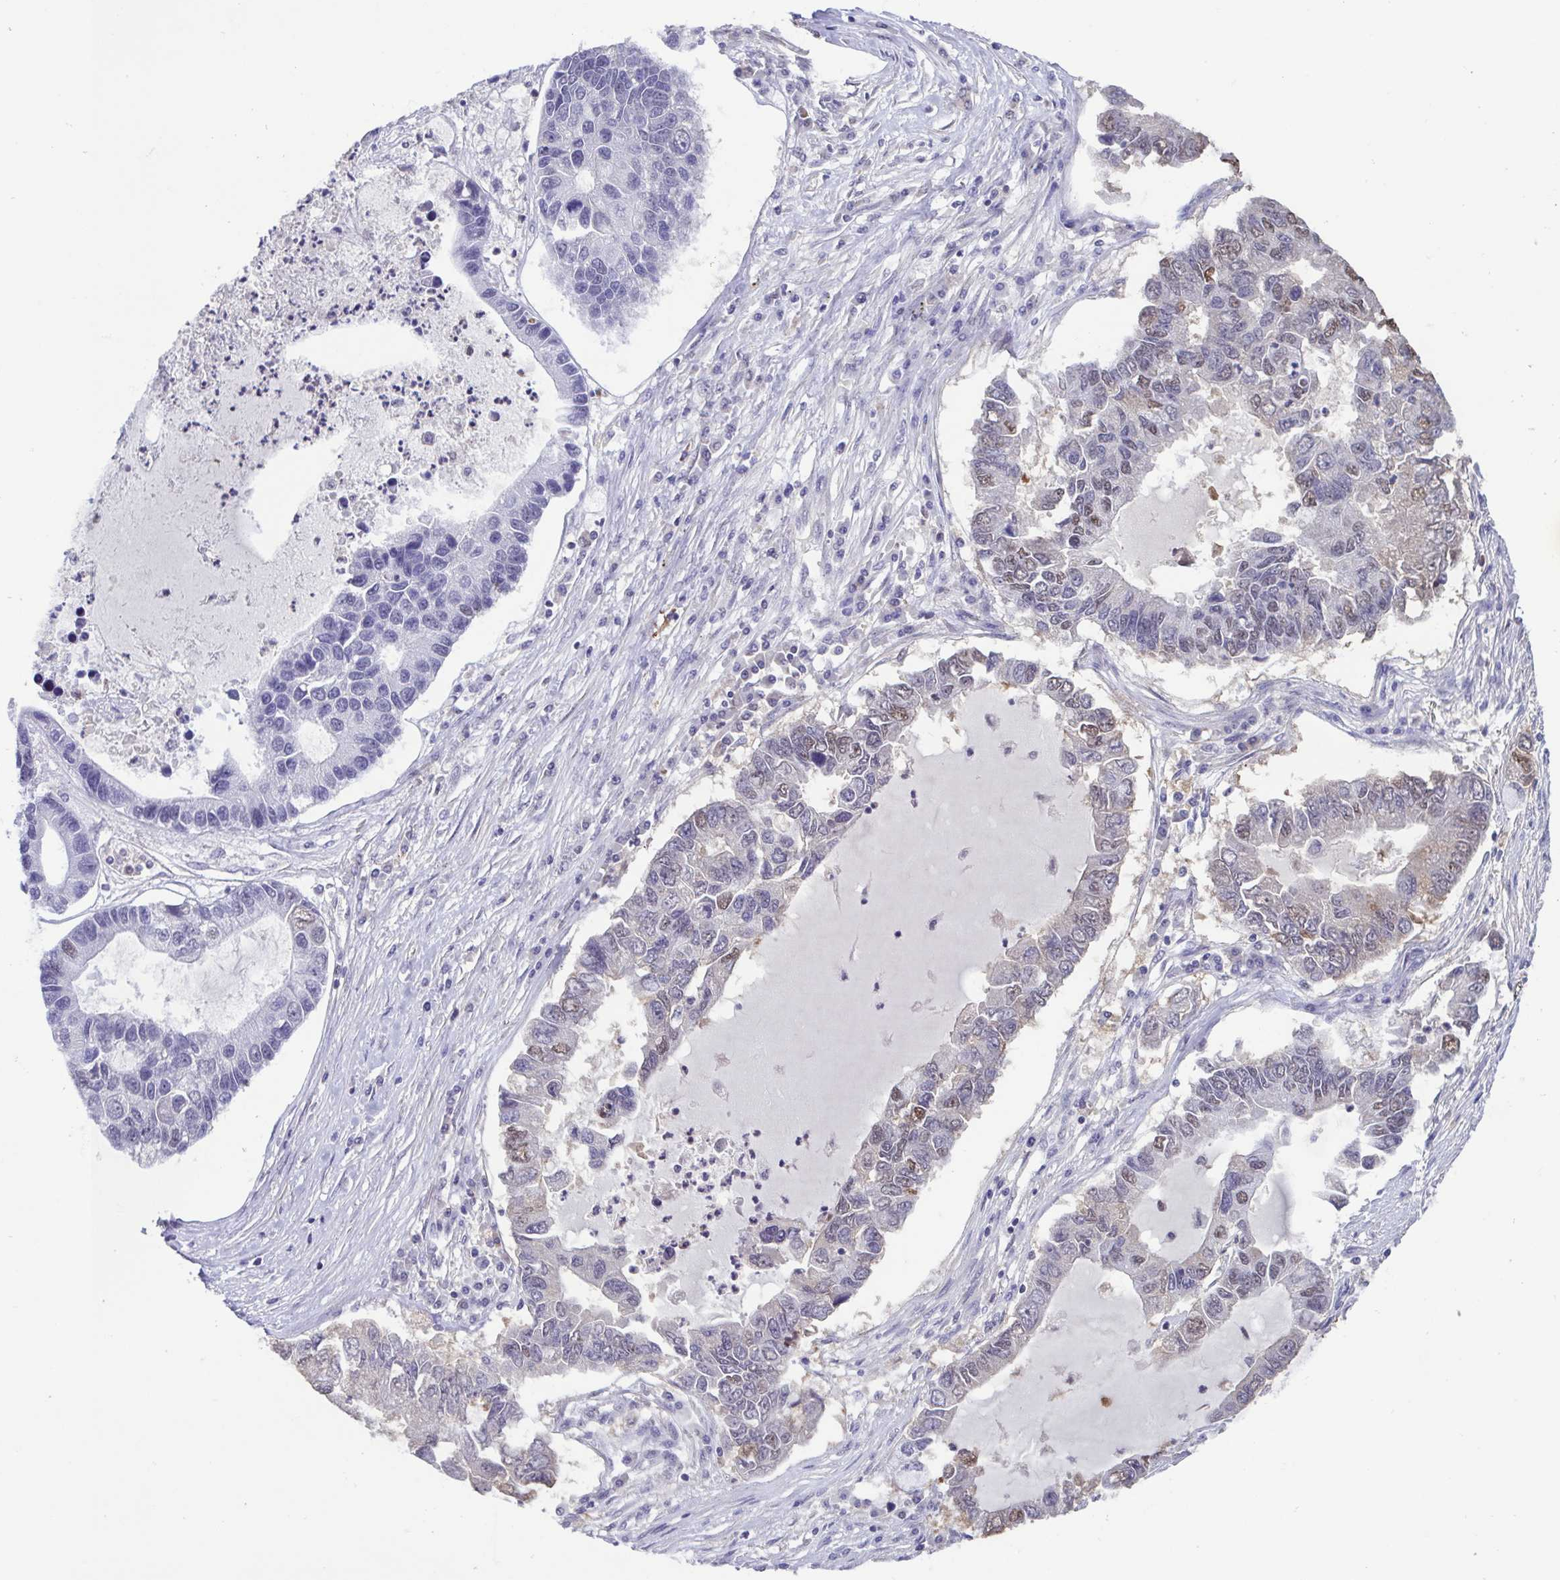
{"staining": {"intensity": "negative", "quantity": "none", "location": "none"}, "tissue": "lung cancer", "cell_type": "Tumor cells", "image_type": "cancer", "snomed": [{"axis": "morphology", "description": "Adenocarcinoma, NOS"}, {"axis": "topography", "description": "Bronchus"}, {"axis": "topography", "description": "Lung"}], "caption": "Human lung cancer stained for a protein using immunohistochemistry displays no positivity in tumor cells.", "gene": "ACTRT3", "patient": {"sex": "female", "age": 51}}